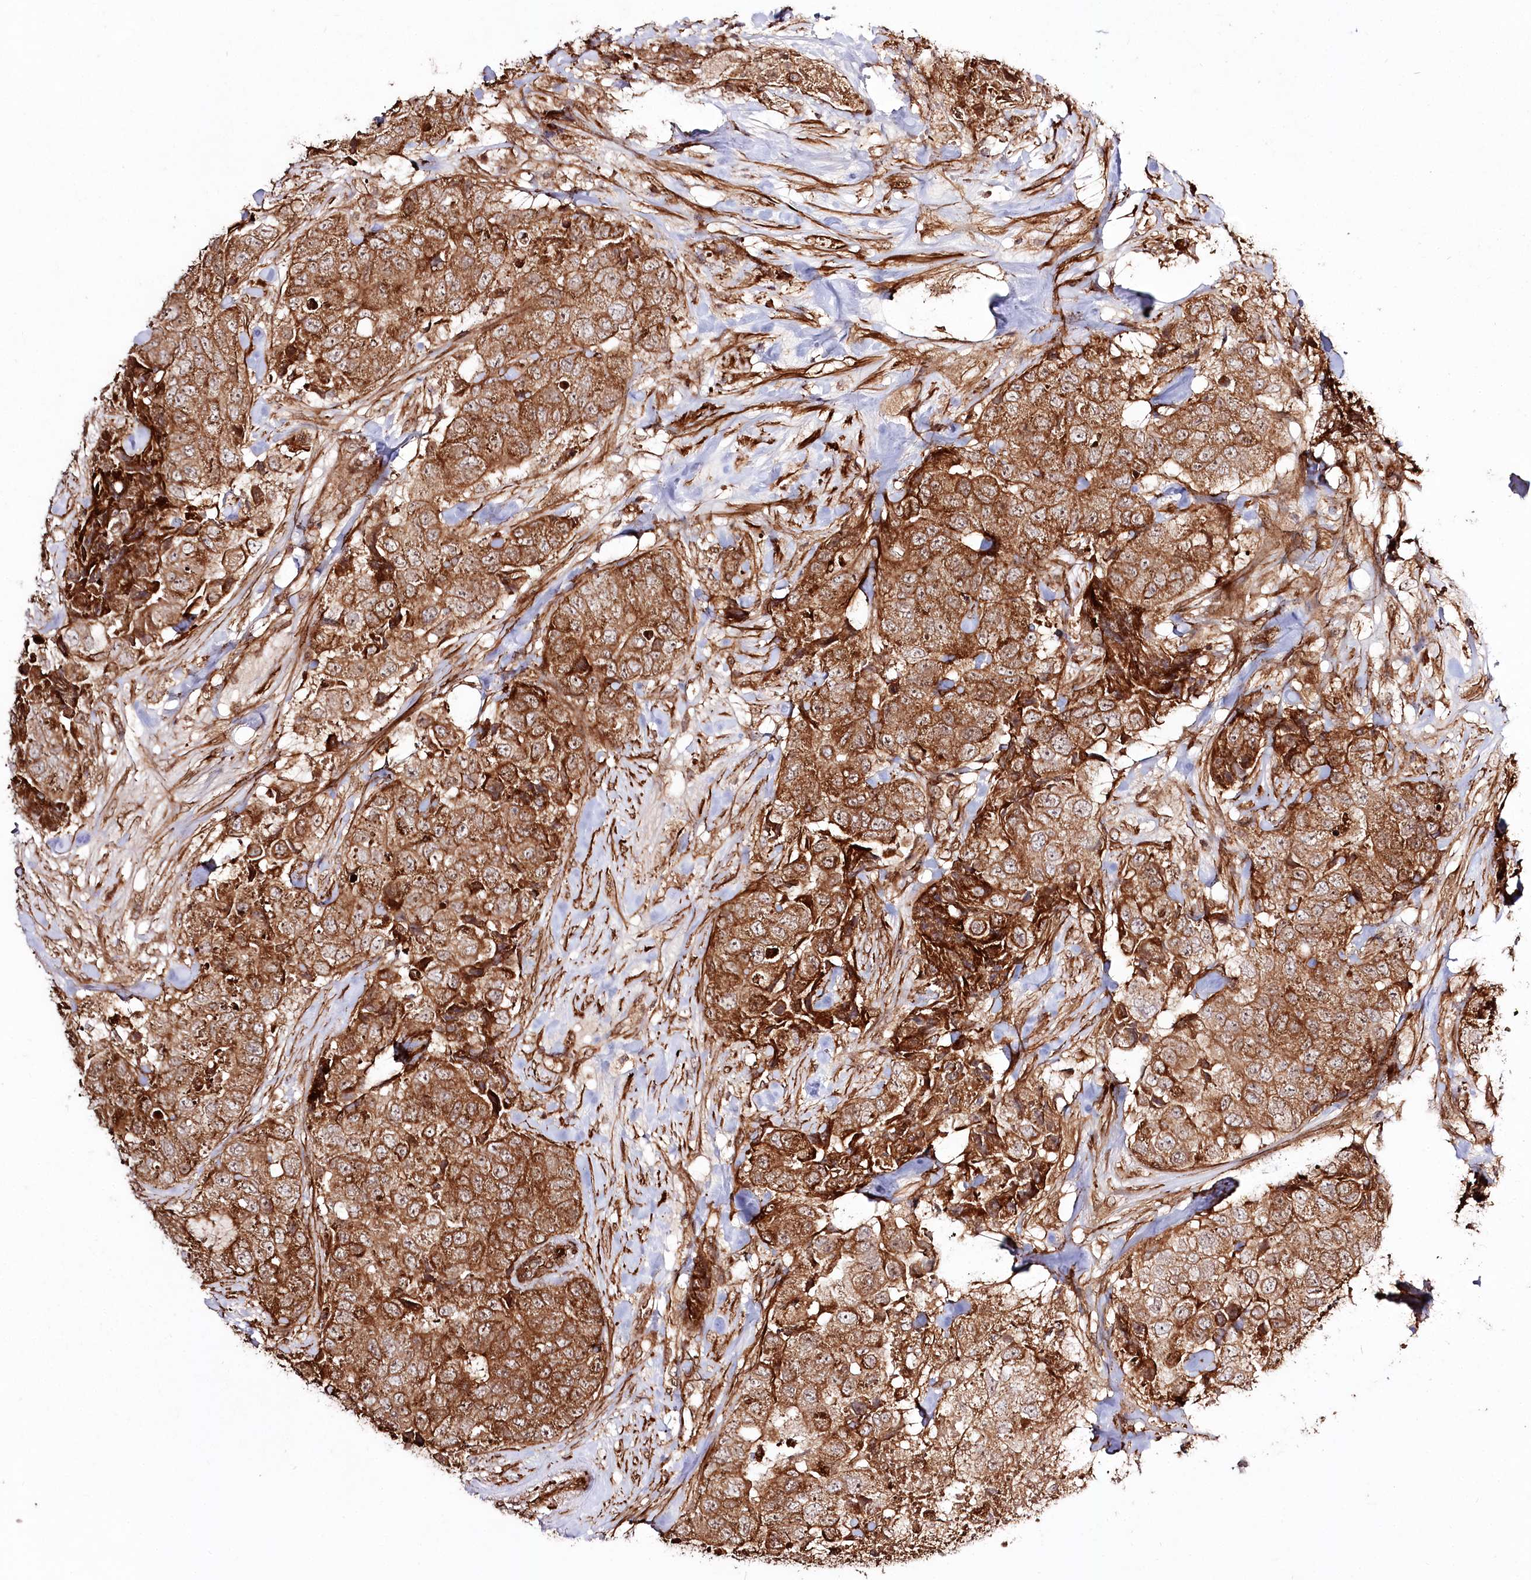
{"staining": {"intensity": "strong", "quantity": ">75%", "location": "cytoplasmic/membranous"}, "tissue": "breast cancer", "cell_type": "Tumor cells", "image_type": "cancer", "snomed": [{"axis": "morphology", "description": "Duct carcinoma"}, {"axis": "topography", "description": "Breast"}], "caption": "Breast cancer was stained to show a protein in brown. There is high levels of strong cytoplasmic/membranous positivity in approximately >75% of tumor cells. The staining was performed using DAB, with brown indicating positive protein expression. Nuclei are stained blue with hematoxylin.", "gene": "REXO2", "patient": {"sex": "female", "age": 62}}